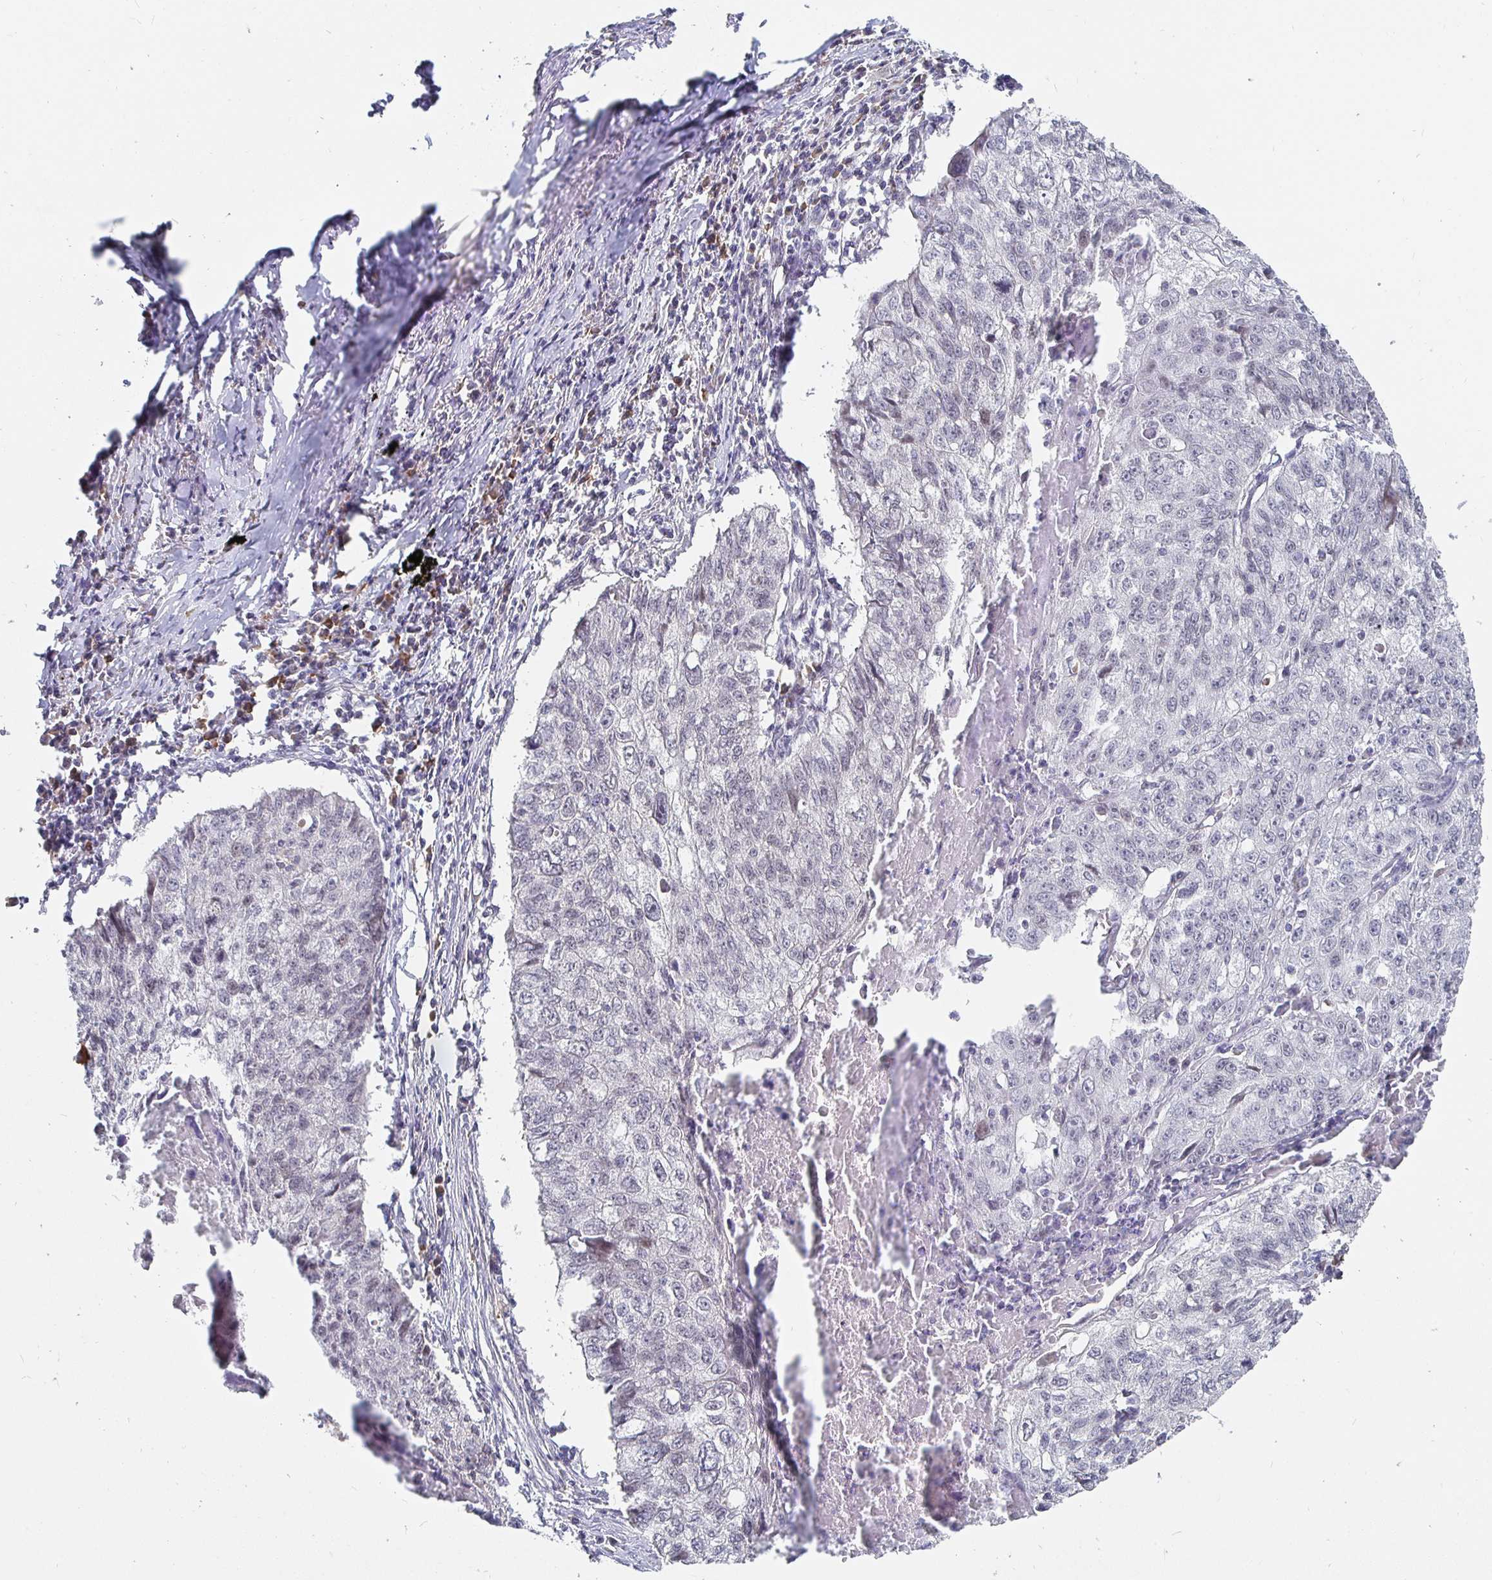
{"staining": {"intensity": "negative", "quantity": "none", "location": "none"}, "tissue": "lung cancer", "cell_type": "Tumor cells", "image_type": "cancer", "snomed": [{"axis": "morphology", "description": "Normal morphology"}, {"axis": "morphology", "description": "Aneuploidy"}, {"axis": "morphology", "description": "Squamous cell carcinoma, NOS"}, {"axis": "topography", "description": "Lymph node"}, {"axis": "topography", "description": "Lung"}], "caption": "DAB (3,3'-diaminobenzidine) immunohistochemical staining of human lung cancer (aneuploidy) reveals no significant staining in tumor cells.", "gene": "MEIS1", "patient": {"sex": "female", "age": 76}}